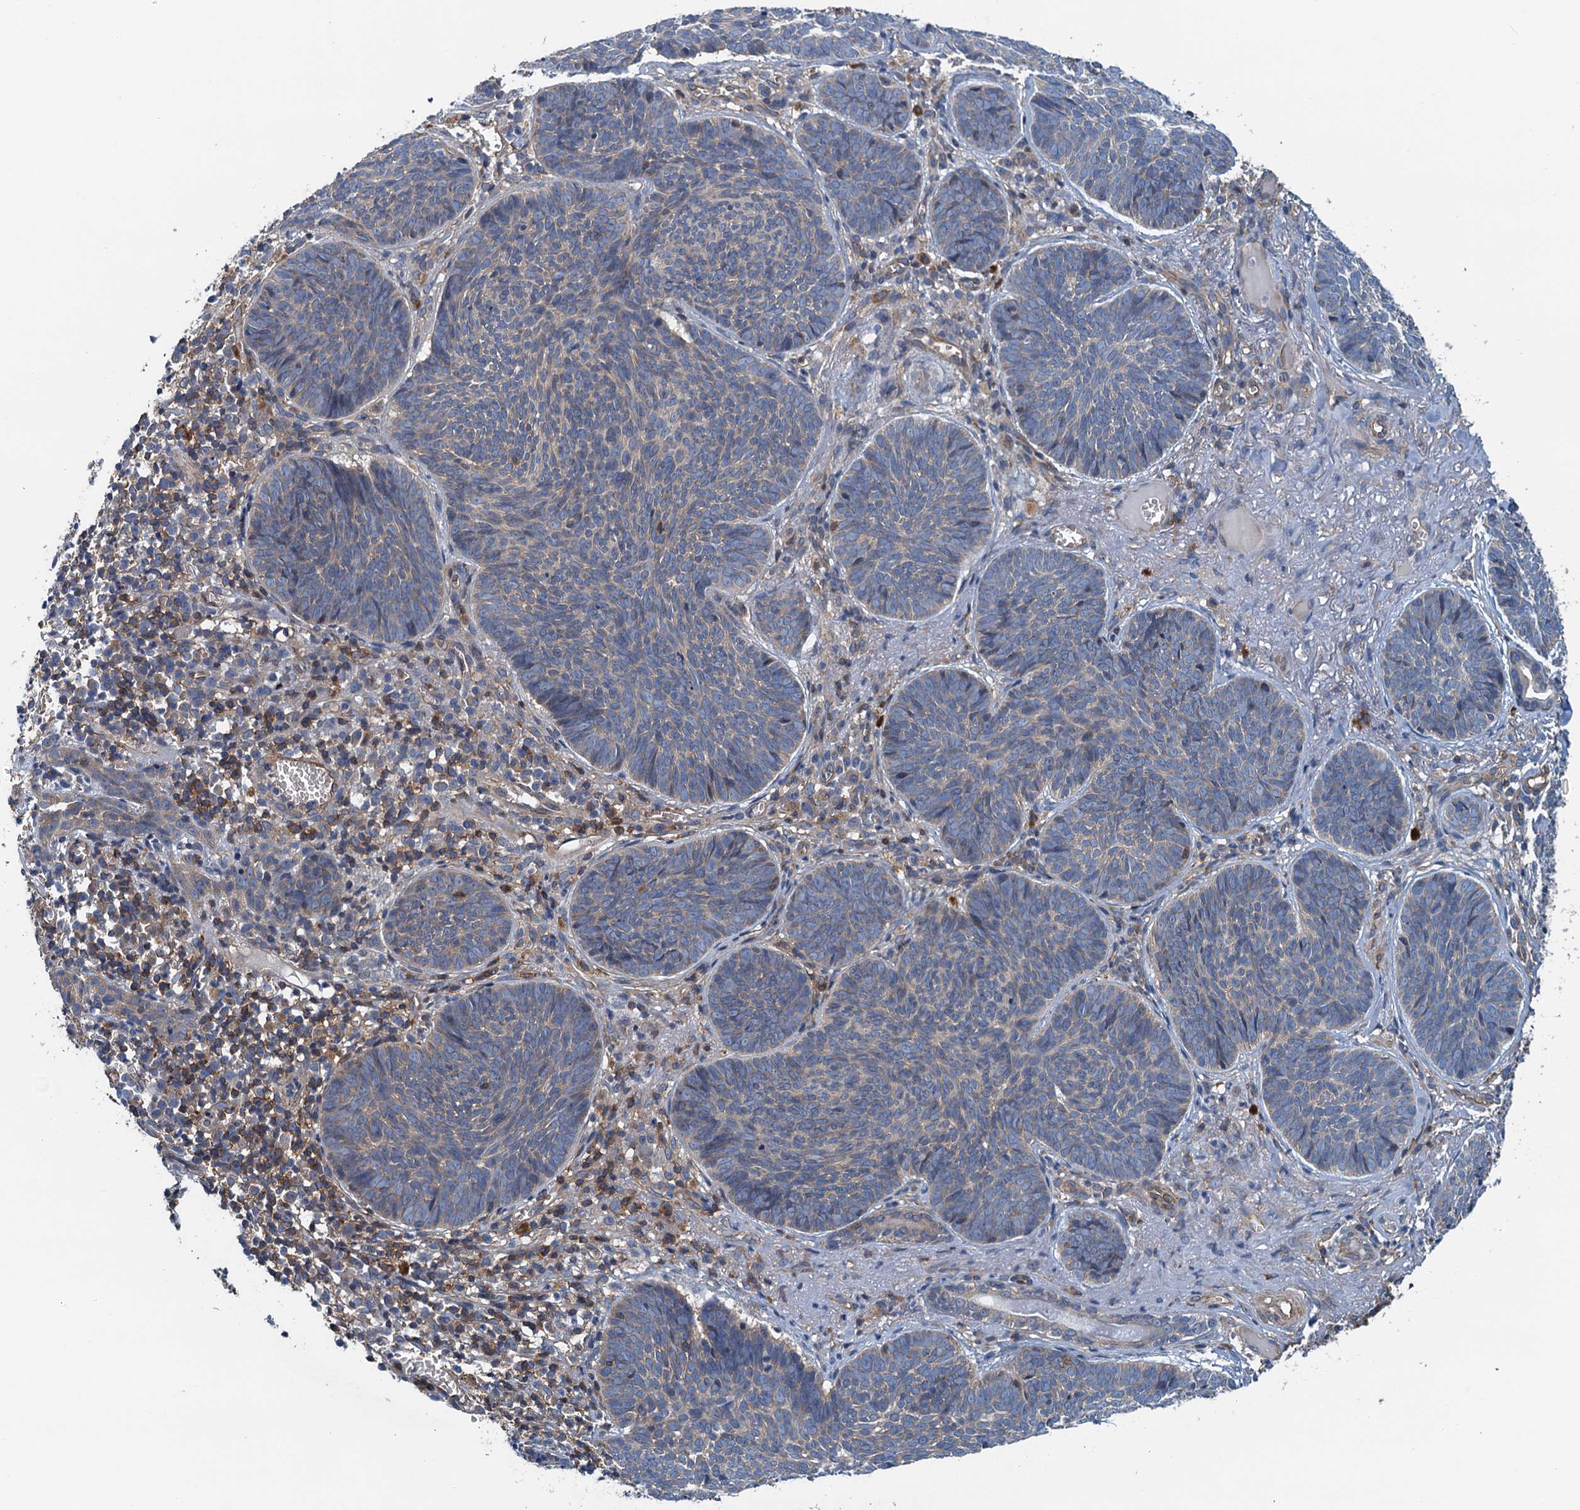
{"staining": {"intensity": "weak", "quantity": "<25%", "location": "cytoplasmic/membranous"}, "tissue": "skin cancer", "cell_type": "Tumor cells", "image_type": "cancer", "snomed": [{"axis": "morphology", "description": "Basal cell carcinoma"}, {"axis": "topography", "description": "Skin"}], "caption": "Histopathology image shows no protein expression in tumor cells of basal cell carcinoma (skin) tissue. (DAB (3,3'-diaminobenzidine) immunohistochemistry, high magnification).", "gene": "ROGDI", "patient": {"sex": "female", "age": 74}}